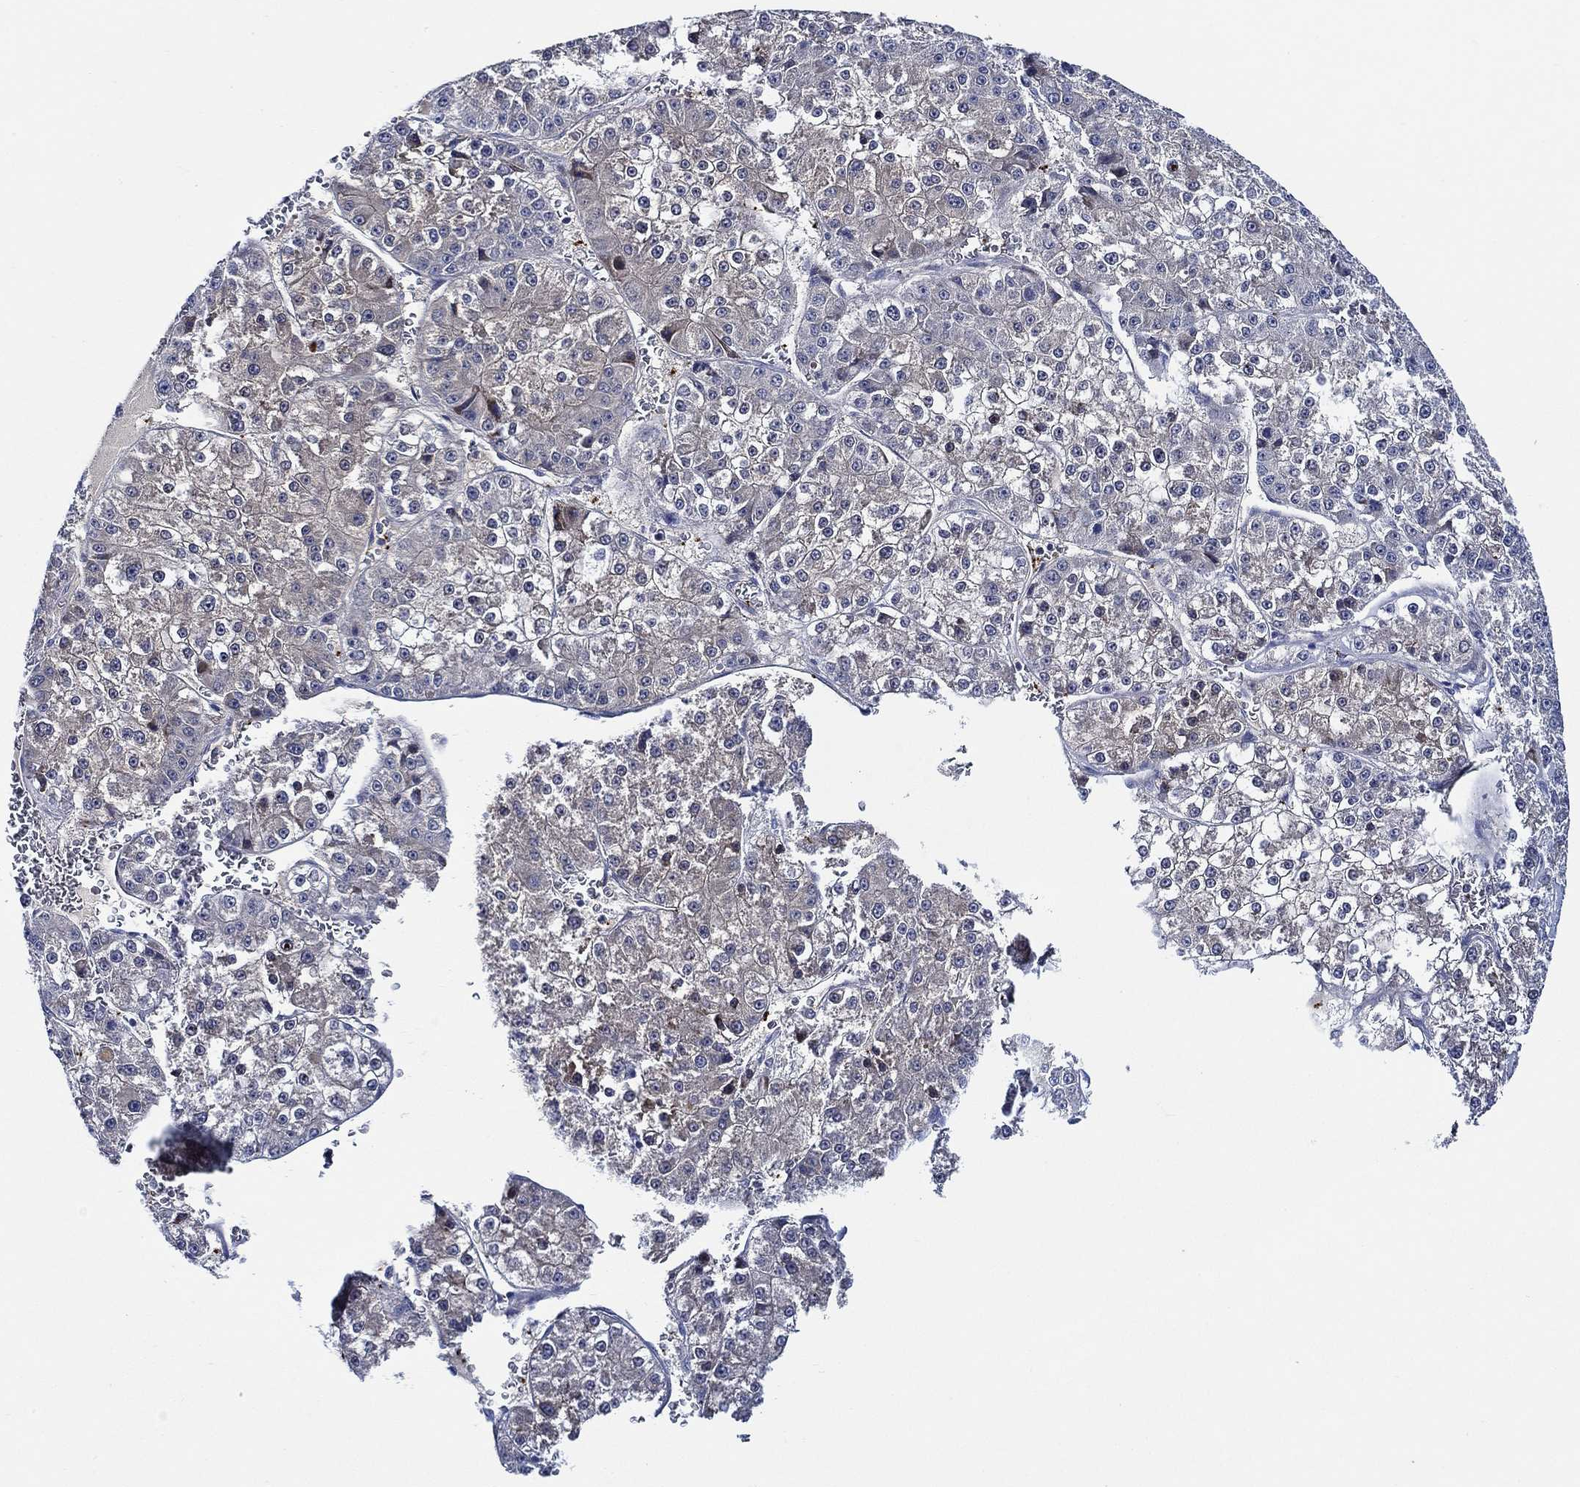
{"staining": {"intensity": "negative", "quantity": "none", "location": "none"}, "tissue": "liver cancer", "cell_type": "Tumor cells", "image_type": "cancer", "snomed": [{"axis": "morphology", "description": "Carcinoma, Hepatocellular, NOS"}, {"axis": "topography", "description": "Liver"}], "caption": "A histopathology image of human hepatocellular carcinoma (liver) is negative for staining in tumor cells. Nuclei are stained in blue.", "gene": "ALOX12", "patient": {"sex": "female", "age": 73}}